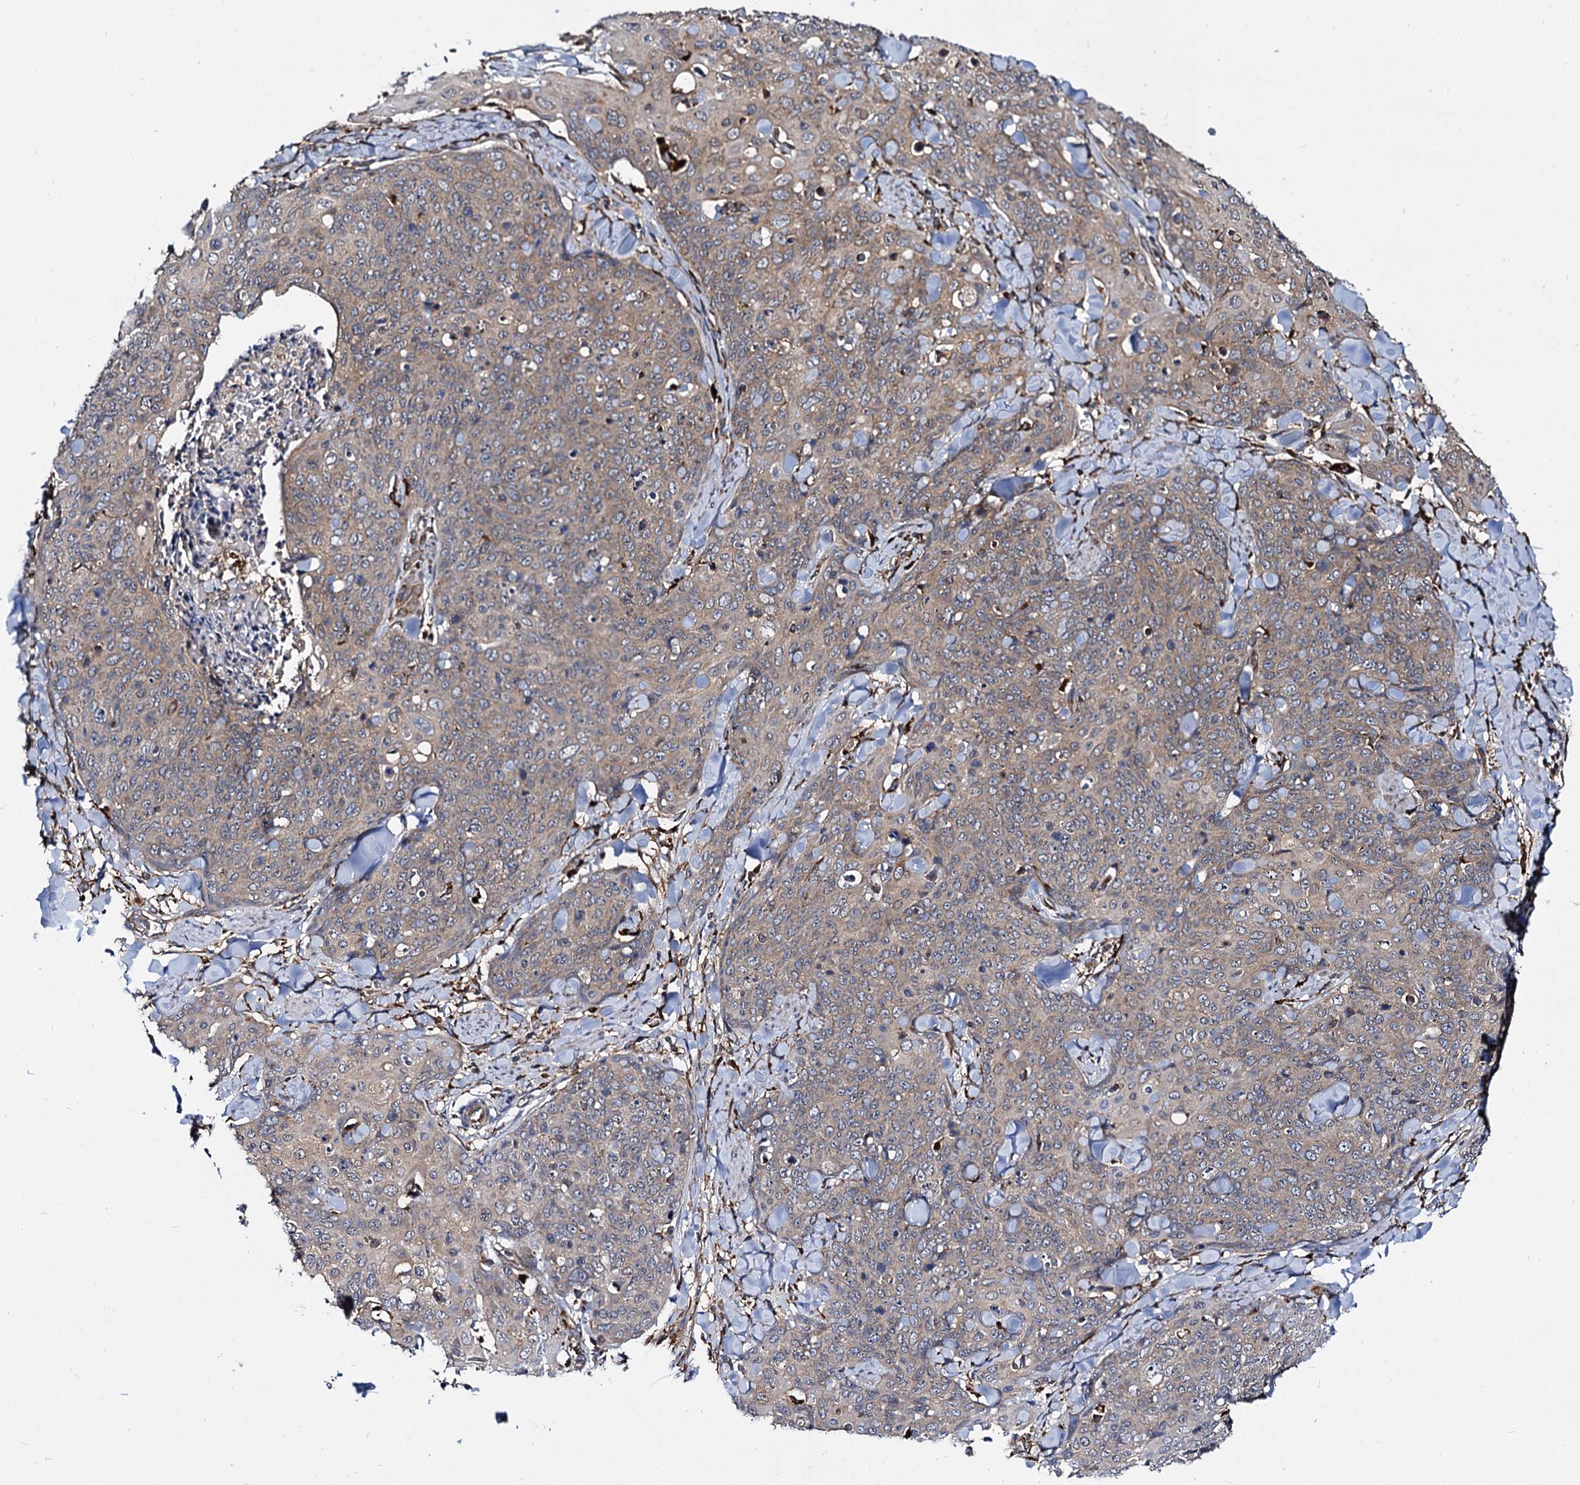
{"staining": {"intensity": "weak", "quantity": ">75%", "location": "cytoplasmic/membranous"}, "tissue": "skin cancer", "cell_type": "Tumor cells", "image_type": "cancer", "snomed": [{"axis": "morphology", "description": "Squamous cell carcinoma, NOS"}, {"axis": "topography", "description": "Skin"}, {"axis": "topography", "description": "Vulva"}], "caption": "Skin cancer stained with DAB IHC shows low levels of weak cytoplasmic/membranous expression in about >75% of tumor cells.", "gene": "UFM1", "patient": {"sex": "female", "age": 85}}